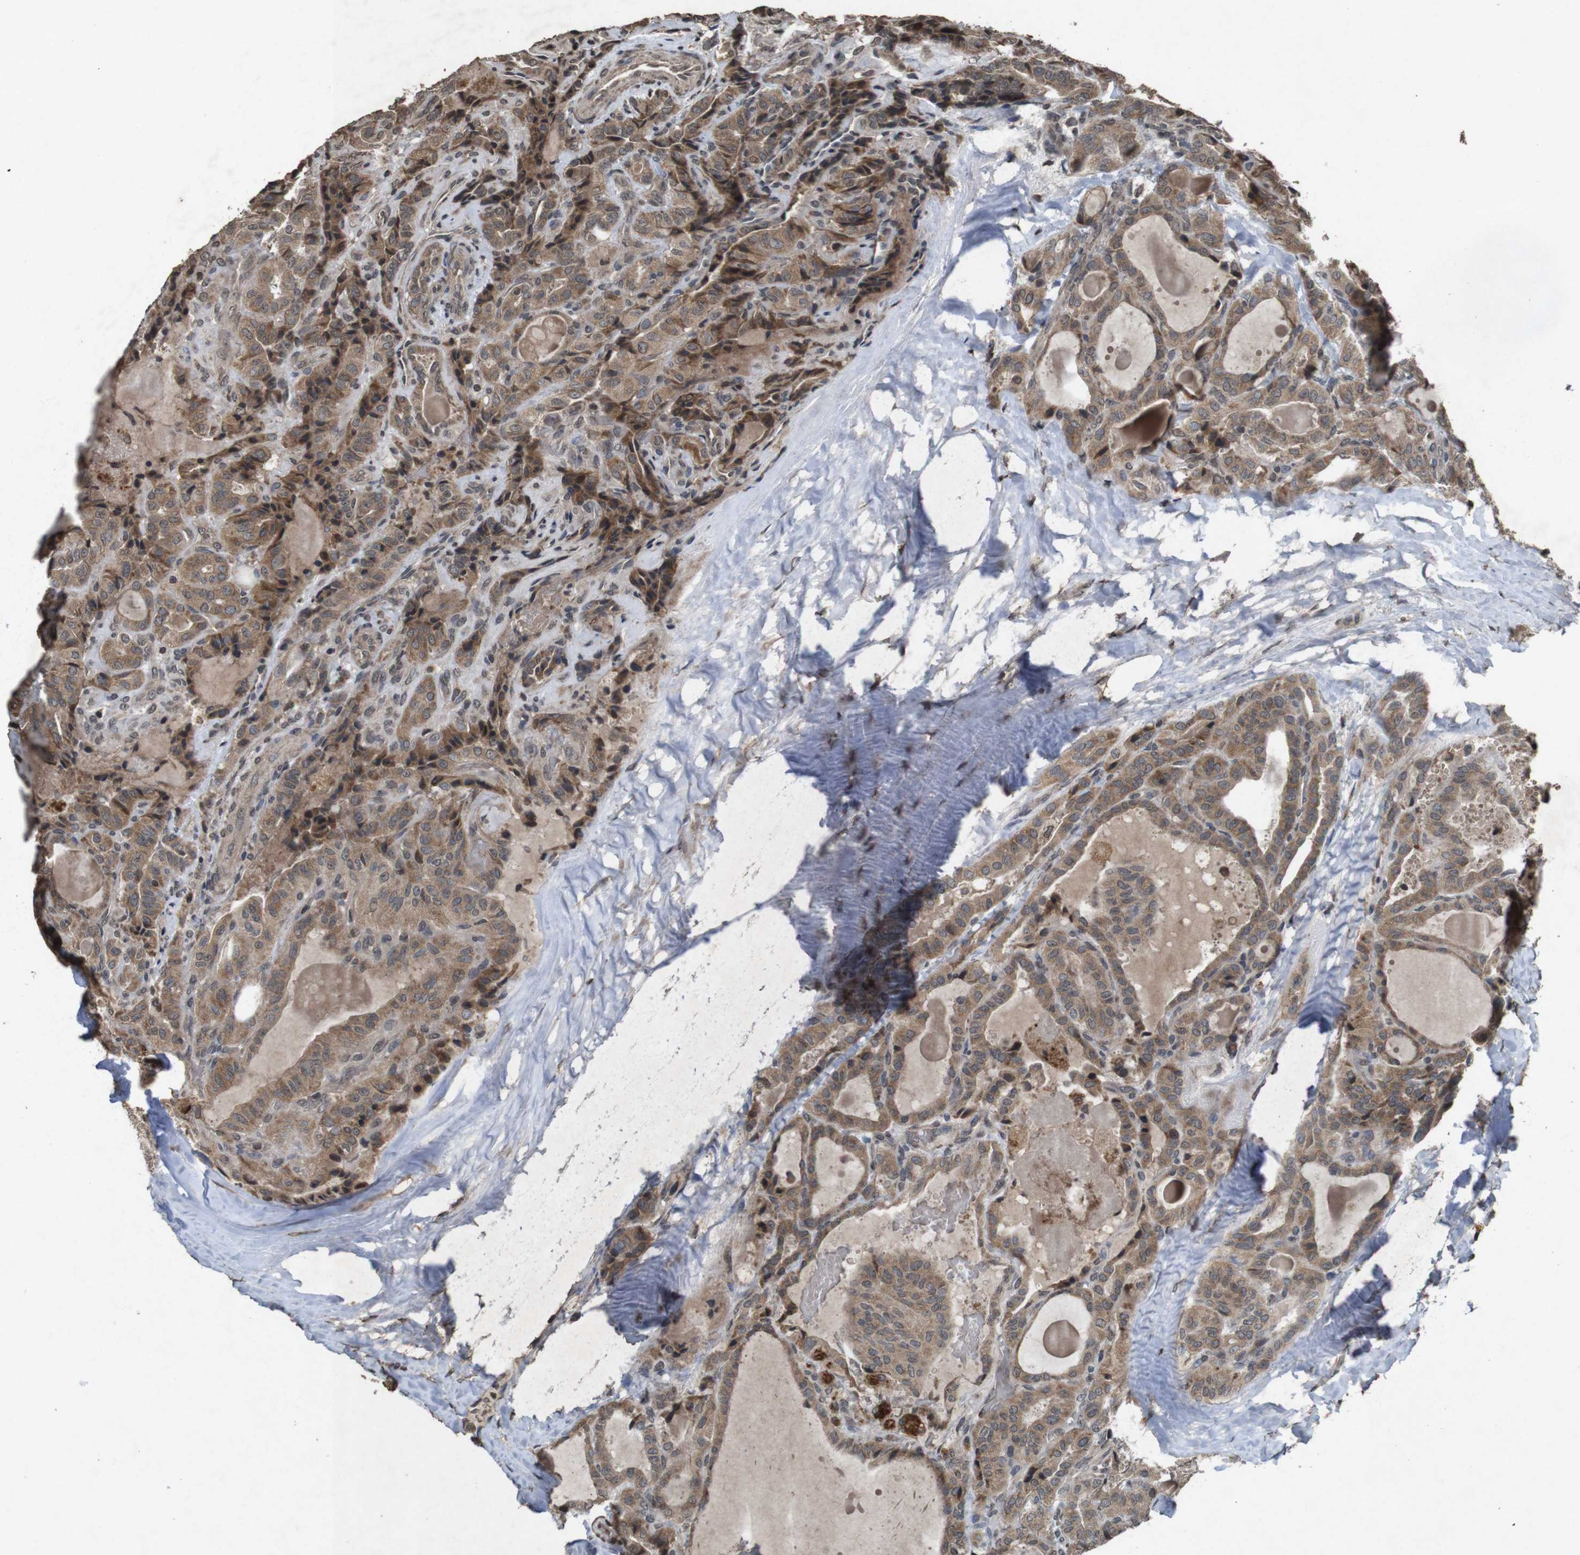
{"staining": {"intensity": "moderate", "quantity": ">75%", "location": "cytoplasmic/membranous"}, "tissue": "thyroid cancer", "cell_type": "Tumor cells", "image_type": "cancer", "snomed": [{"axis": "morphology", "description": "Papillary adenocarcinoma, NOS"}, {"axis": "topography", "description": "Thyroid gland"}], "caption": "Papillary adenocarcinoma (thyroid) stained for a protein exhibits moderate cytoplasmic/membranous positivity in tumor cells.", "gene": "SORL1", "patient": {"sex": "male", "age": 77}}